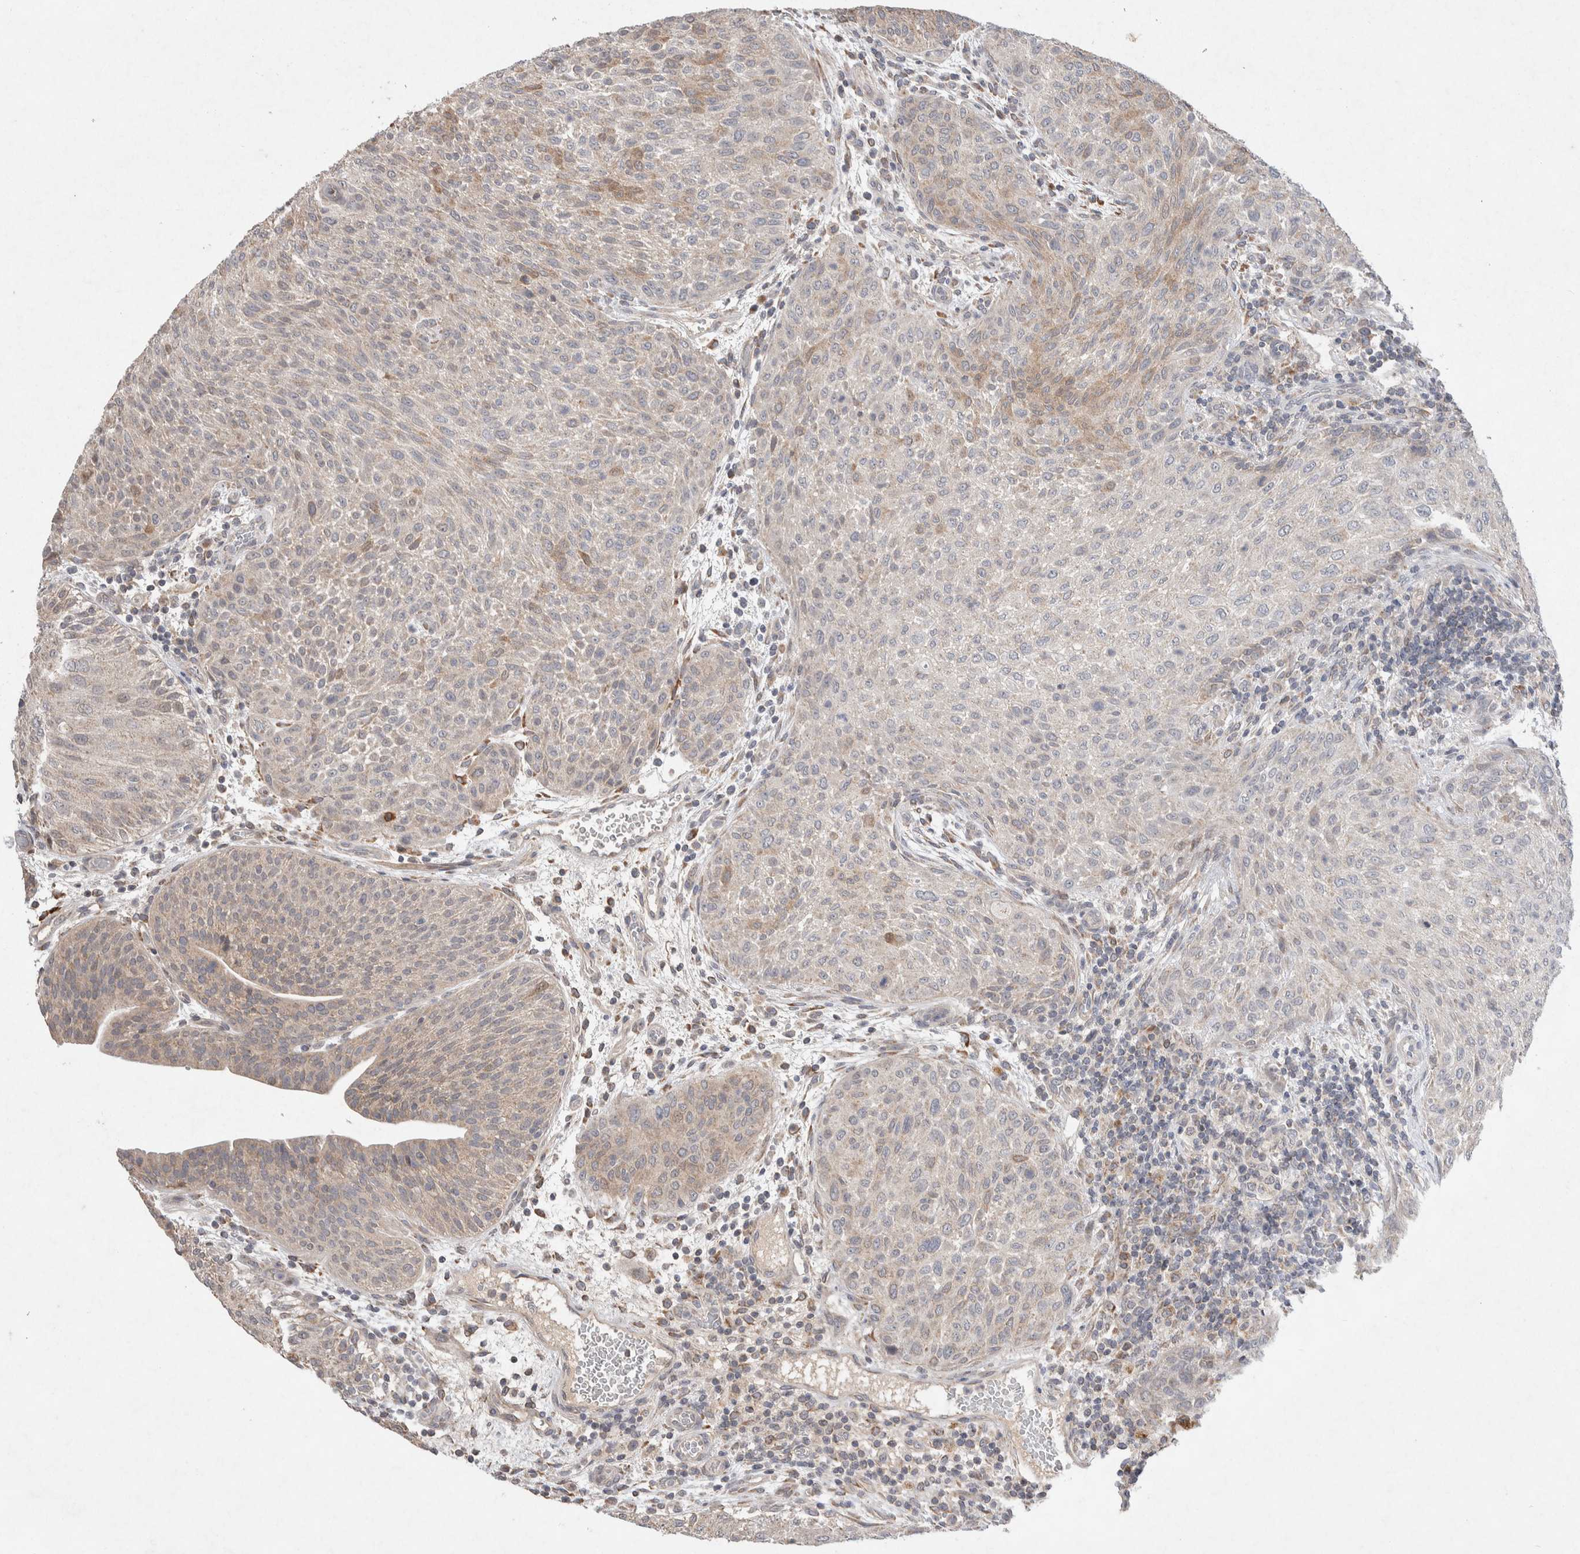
{"staining": {"intensity": "weak", "quantity": "<25%", "location": "cytoplasmic/membranous"}, "tissue": "urothelial cancer", "cell_type": "Tumor cells", "image_type": "cancer", "snomed": [{"axis": "morphology", "description": "Urothelial carcinoma, Low grade"}, {"axis": "morphology", "description": "Urothelial carcinoma, High grade"}, {"axis": "topography", "description": "Urinary bladder"}], "caption": "A photomicrograph of urothelial cancer stained for a protein reveals no brown staining in tumor cells. (DAB (3,3'-diaminobenzidine) immunohistochemistry (IHC) visualized using brightfield microscopy, high magnification).", "gene": "CMTM4", "patient": {"sex": "male", "age": 35}}